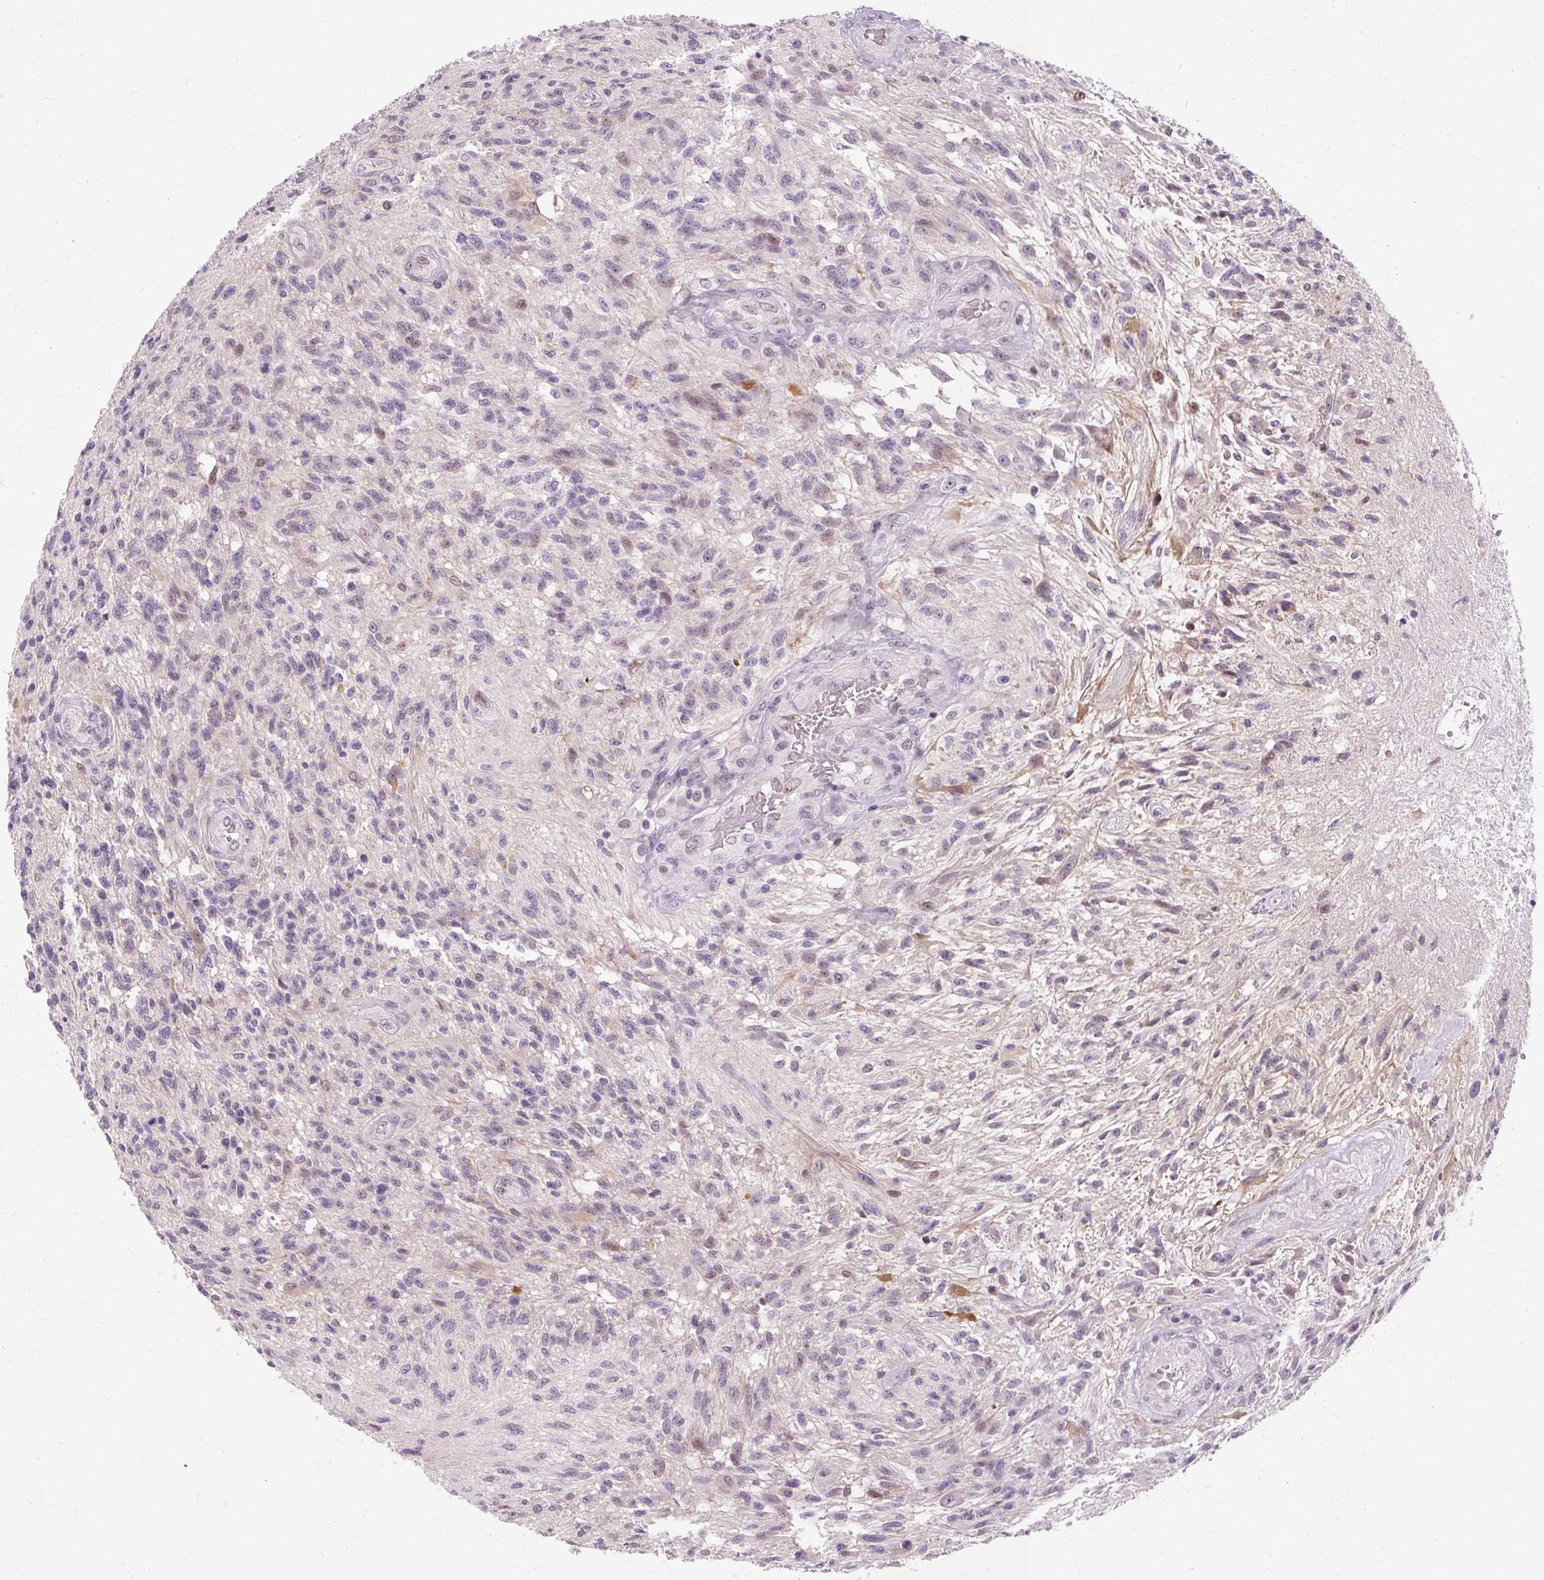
{"staining": {"intensity": "weak", "quantity": "<25%", "location": "nuclear"}, "tissue": "glioma", "cell_type": "Tumor cells", "image_type": "cancer", "snomed": [{"axis": "morphology", "description": "Glioma, malignant, High grade"}, {"axis": "topography", "description": "Brain"}], "caption": "Immunohistochemistry histopathology image of human glioma stained for a protein (brown), which demonstrates no staining in tumor cells.", "gene": "RYBP", "patient": {"sex": "male", "age": 56}}